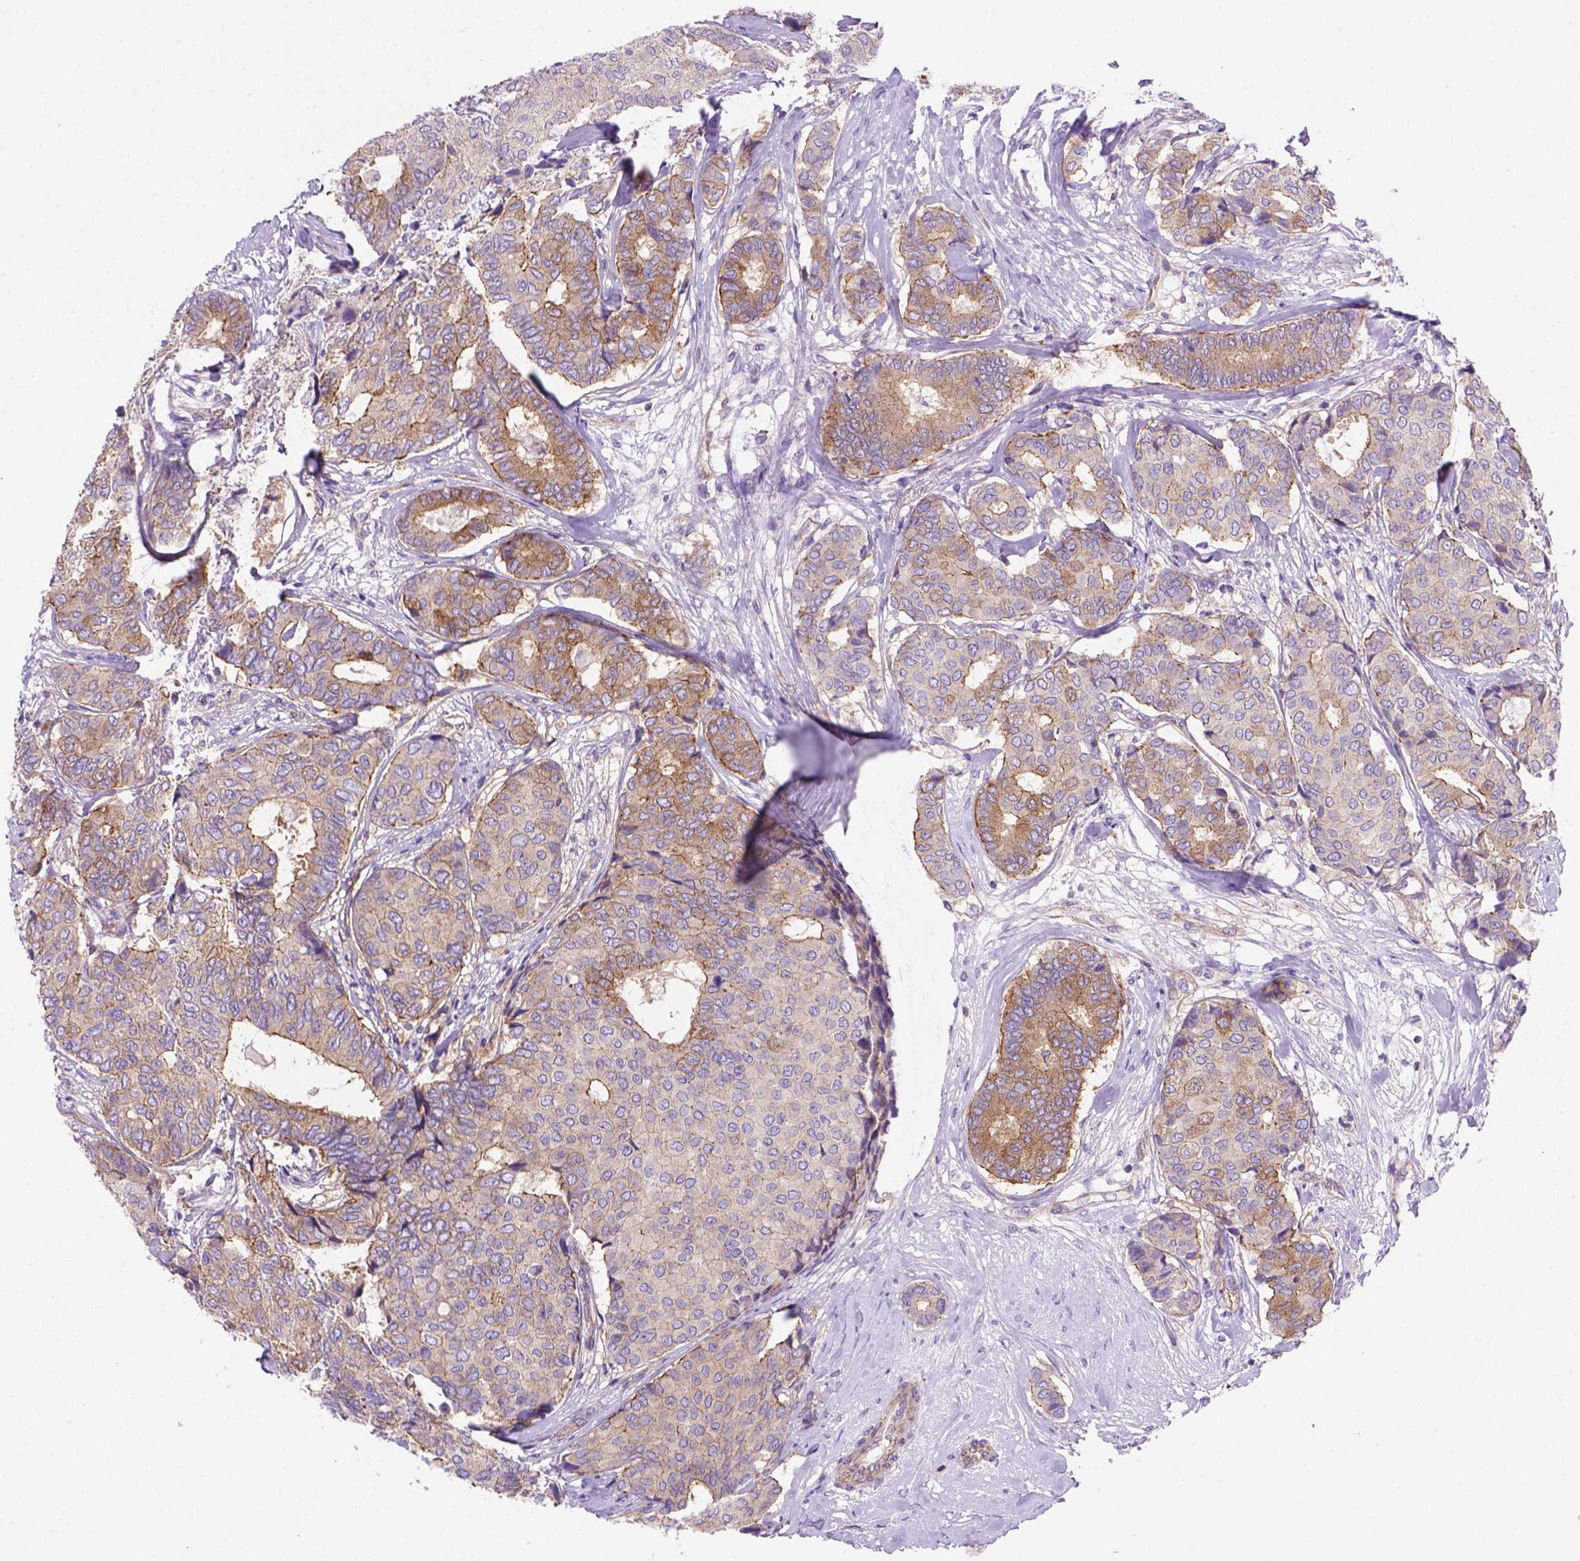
{"staining": {"intensity": "moderate", "quantity": ">75%", "location": "cytoplasmic/membranous"}, "tissue": "breast cancer", "cell_type": "Tumor cells", "image_type": "cancer", "snomed": [{"axis": "morphology", "description": "Duct carcinoma"}, {"axis": "topography", "description": "Breast"}], "caption": "This image exhibits IHC staining of human invasive ductal carcinoma (breast), with medium moderate cytoplasmic/membranous staining in approximately >75% of tumor cells.", "gene": "PEX12", "patient": {"sex": "female", "age": 75}}